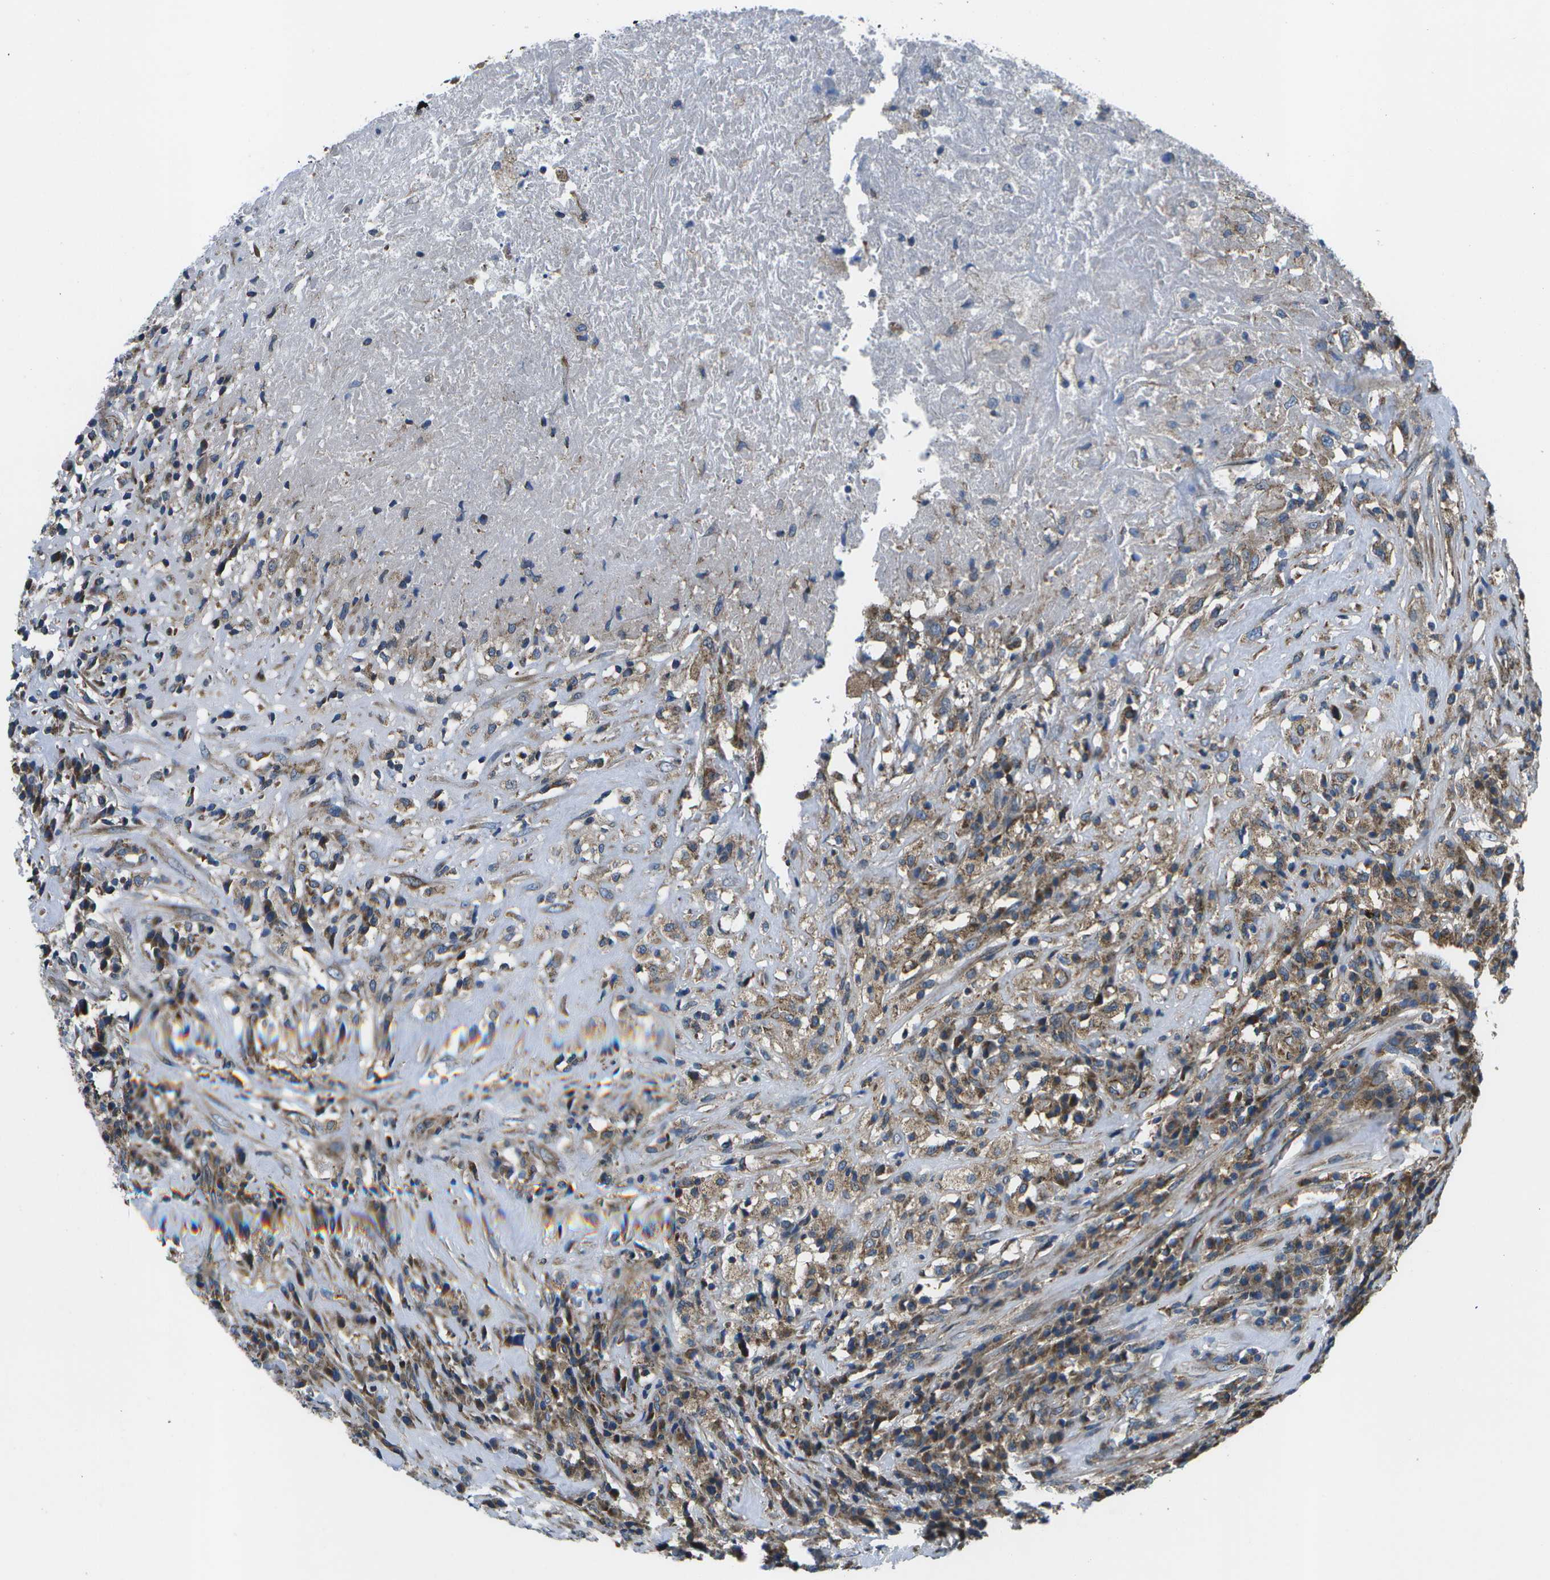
{"staining": {"intensity": "moderate", "quantity": "25%-75%", "location": "cytoplasmic/membranous"}, "tissue": "testis cancer", "cell_type": "Tumor cells", "image_type": "cancer", "snomed": [{"axis": "morphology", "description": "Necrosis, NOS"}, {"axis": "morphology", "description": "Carcinoma, Embryonal, NOS"}, {"axis": "topography", "description": "Testis"}], "caption": "Immunohistochemical staining of testis cancer demonstrates moderate cytoplasmic/membranous protein staining in approximately 25%-75% of tumor cells. (DAB IHC, brown staining for protein, blue staining for nuclei).", "gene": "MVK", "patient": {"sex": "male", "age": 19}}